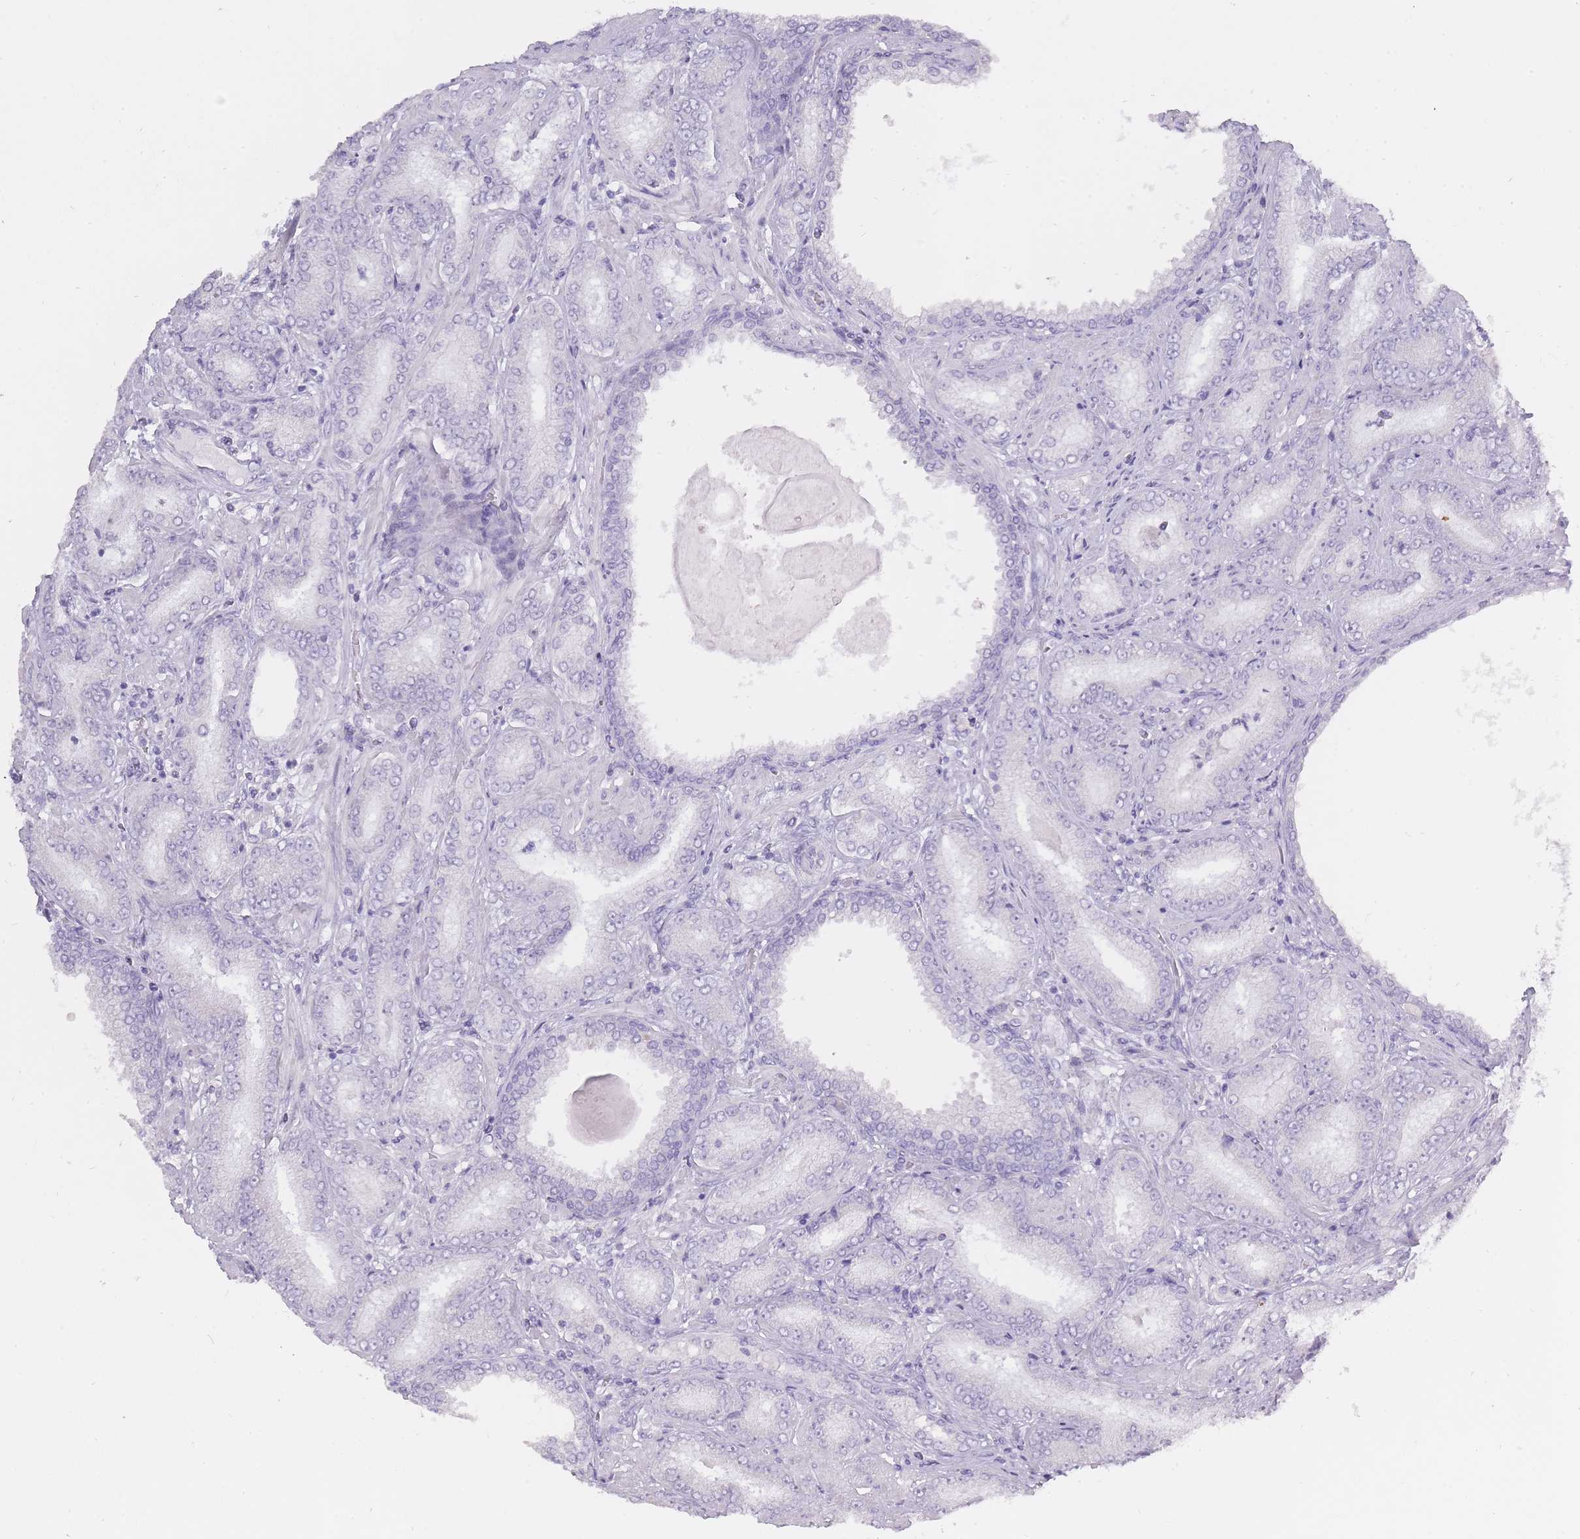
{"staining": {"intensity": "negative", "quantity": "none", "location": "none"}, "tissue": "prostate cancer", "cell_type": "Tumor cells", "image_type": "cancer", "snomed": [{"axis": "morphology", "description": "Adenocarcinoma, High grade"}, {"axis": "topography", "description": "Prostate"}], "caption": "This is an IHC image of high-grade adenocarcinoma (prostate). There is no expression in tumor cells.", "gene": "BDKRB2", "patient": {"sex": "male", "age": 72}}